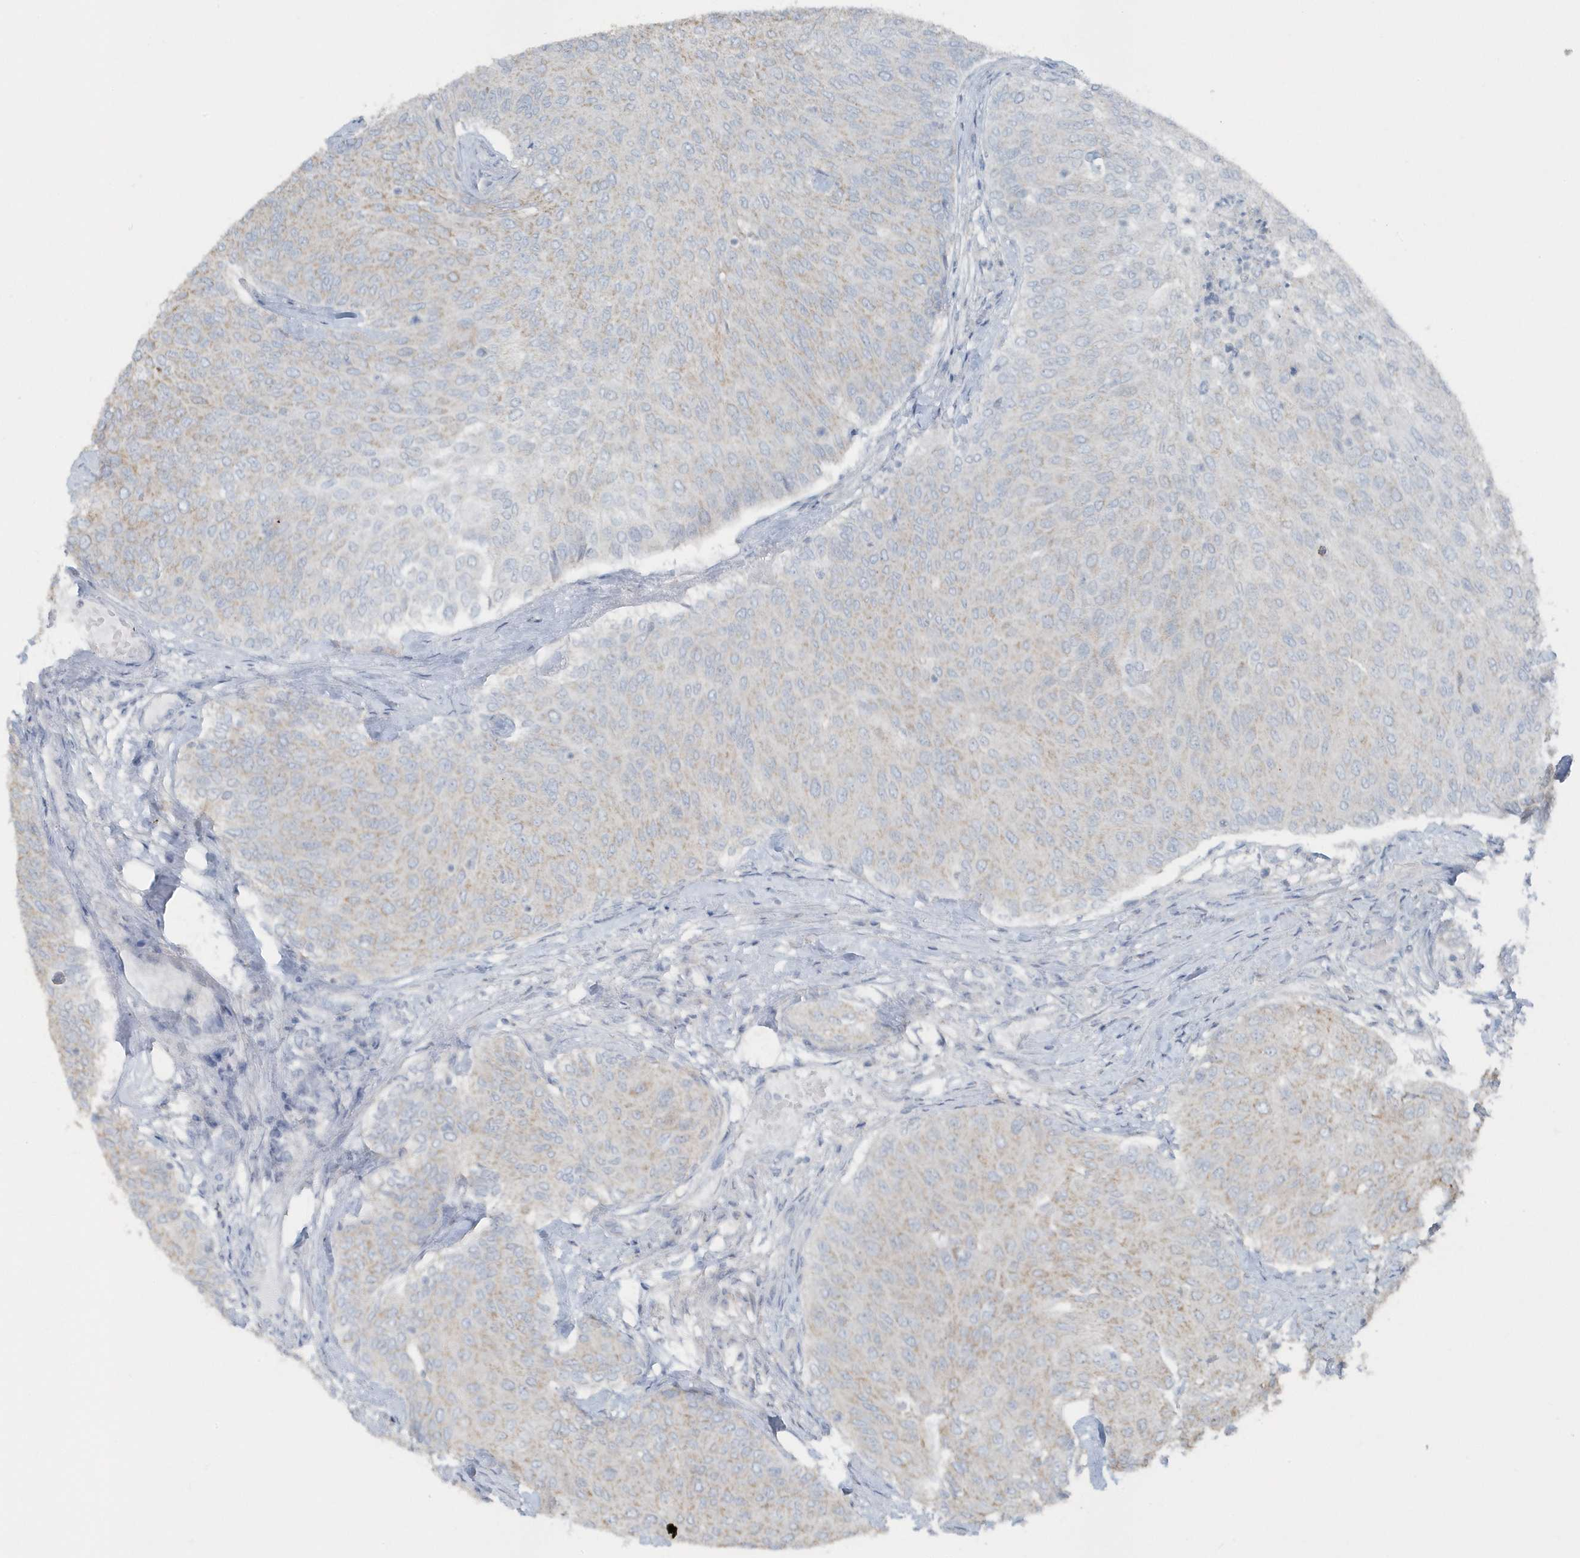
{"staining": {"intensity": "negative", "quantity": "none", "location": "none"}, "tissue": "urothelial cancer", "cell_type": "Tumor cells", "image_type": "cancer", "snomed": [{"axis": "morphology", "description": "Urothelial carcinoma, Low grade"}, {"axis": "topography", "description": "Urinary bladder"}], "caption": "There is no significant positivity in tumor cells of low-grade urothelial carcinoma.", "gene": "ACTC1", "patient": {"sex": "female", "age": 79}}